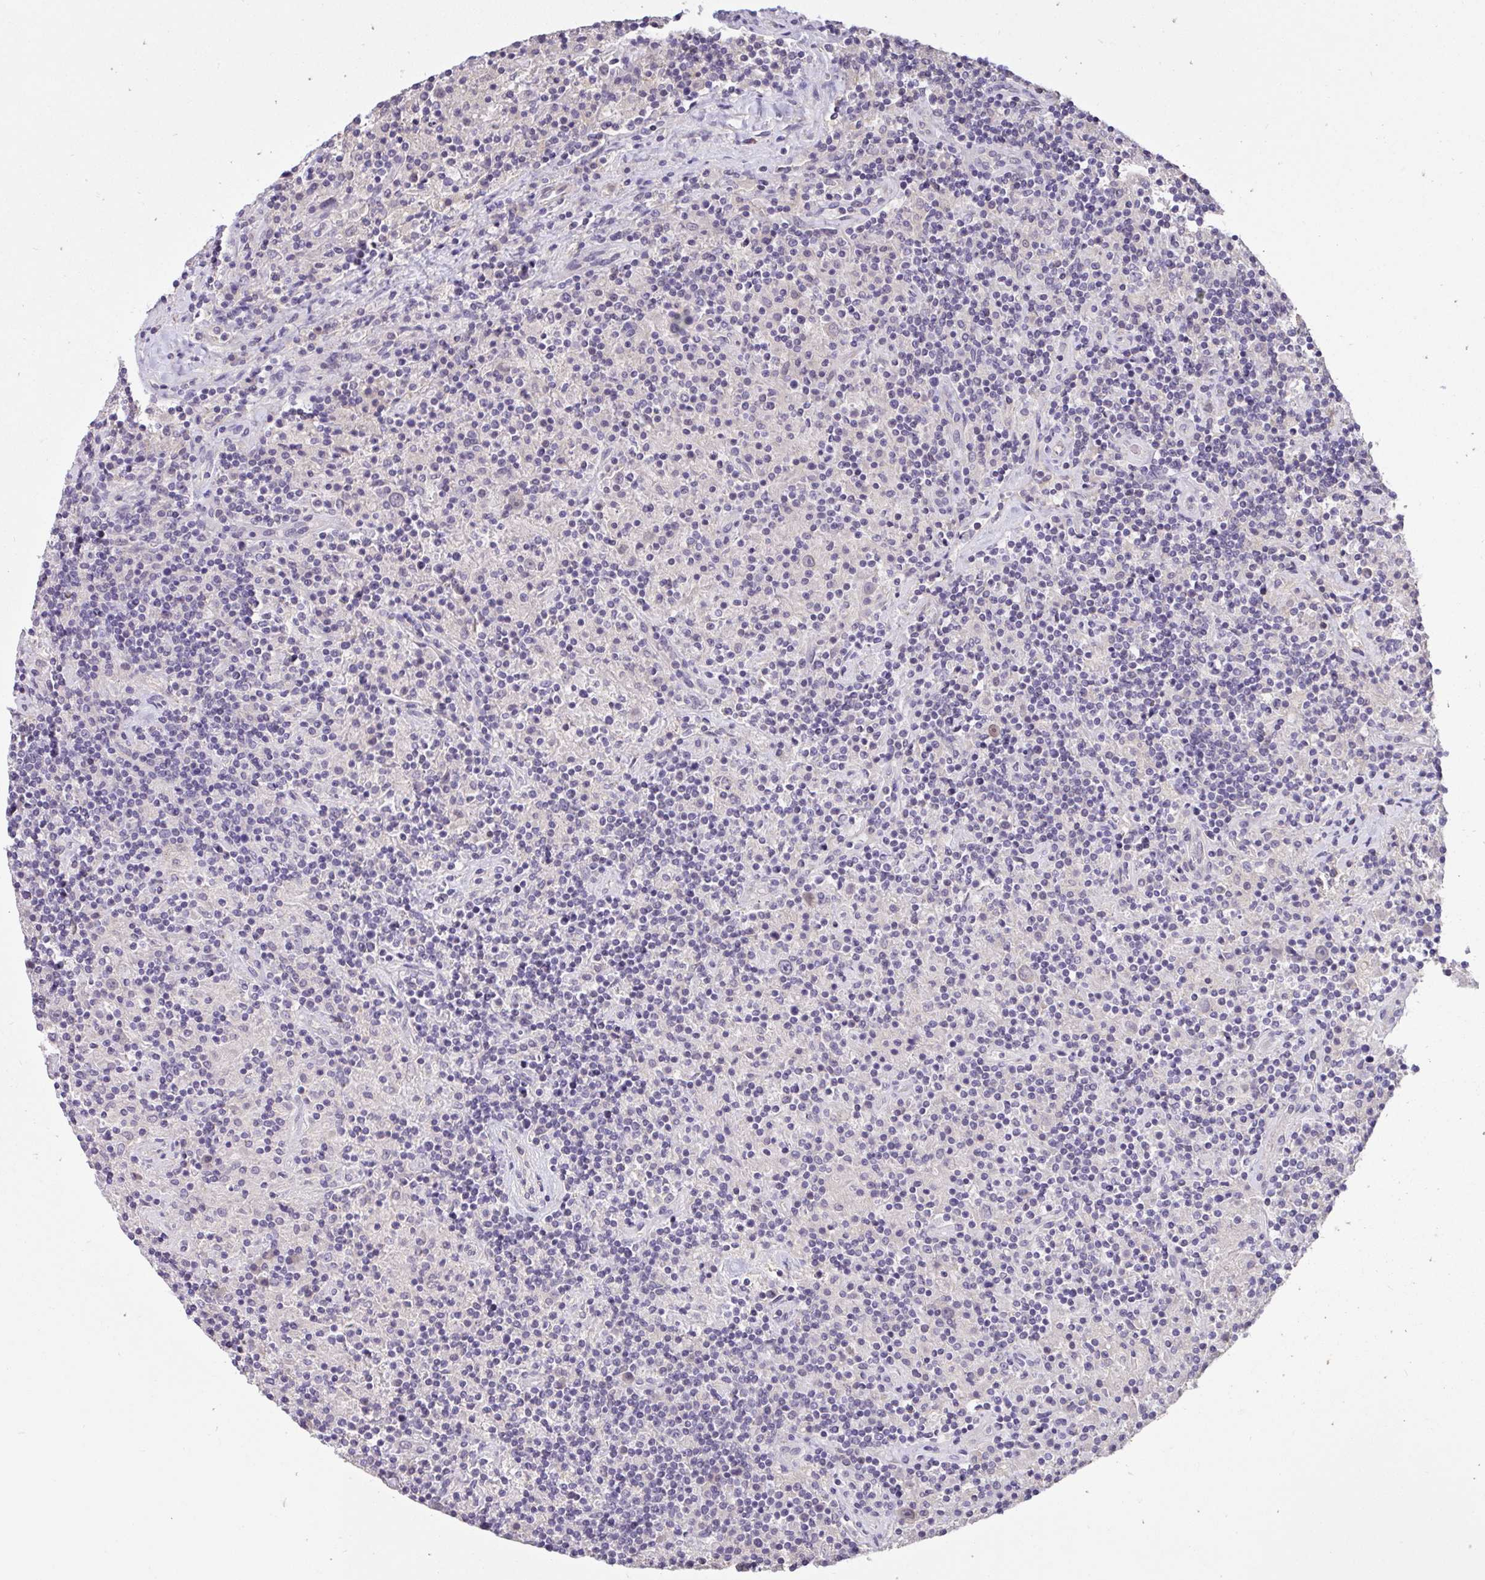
{"staining": {"intensity": "negative", "quantity": "none", "location": "none"}, "tissue": "lymphoma", "cell_type": "Tumor cells", "image_type": "cancer", "snomed": [{"axis": "morphology", "description": "Hodgkin's disease, NOS"}, {"axis": "topography", "description": "Lymph node"}], "caption": "Immunohistochemical staining of lymphoma demonstrates no significant expression in tumor cells.", "gene": "C19orf54", "patient": {"sex": "male", "age": 70}}